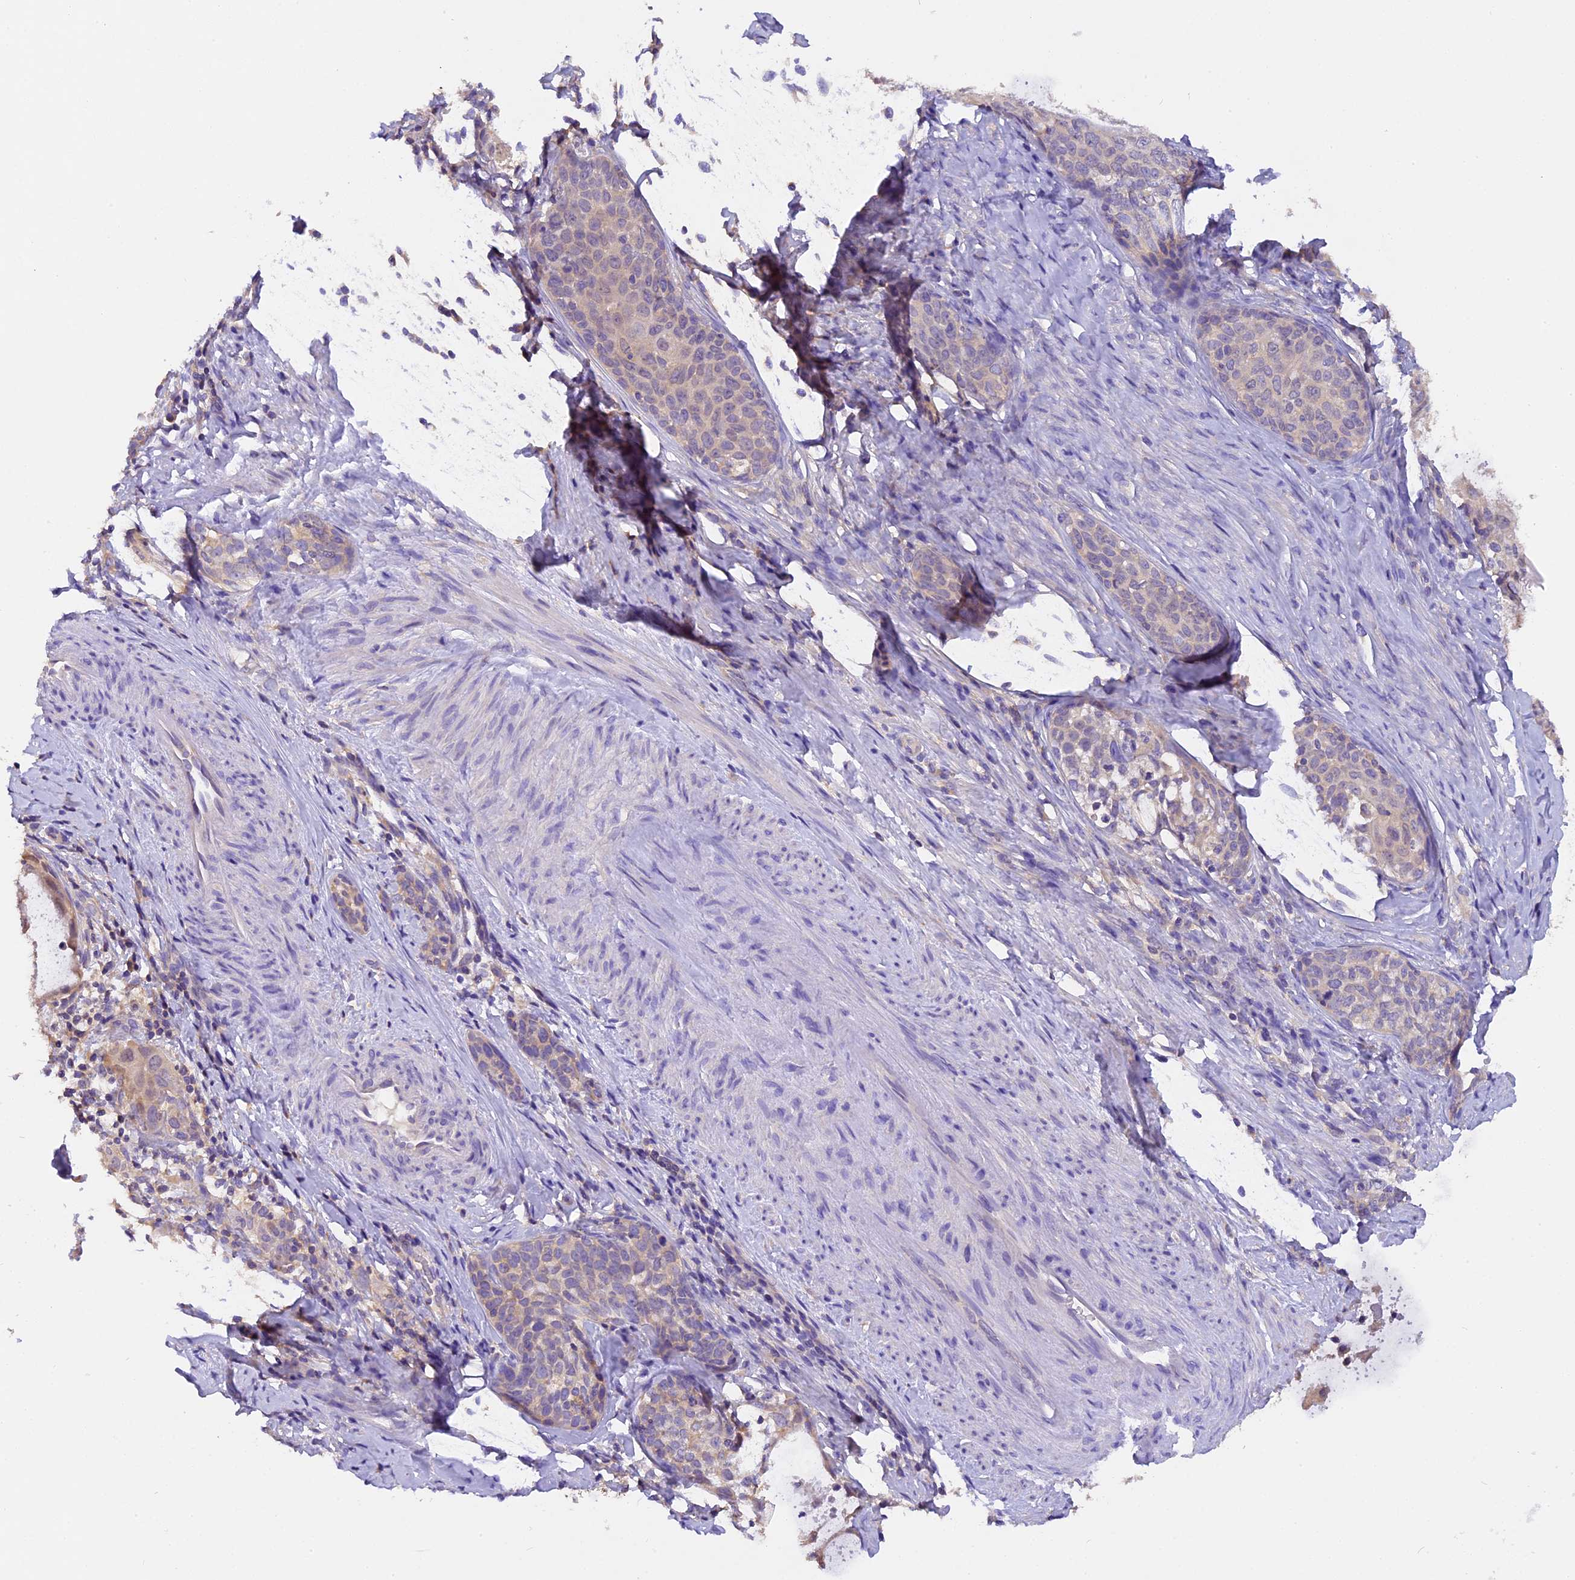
{"staining": {"intensity": "weak", "quantity": "<25%", "location": "cytoplasmic/membranous"}, "tissue": "cervical cancer", "cell_type": "Tumor cells", "image_type": "cancer", "snomed": [{"axis": "morphology", "description": "Squamous cell carcinoma, NOS"}, {"axis": "morphology", "description": "Adenocarcinoma, NOS"}, {"axis": "topography", "description": "Cervix"}], "caption": "Human cervical cancer stained for a protein using immunohistochemistry displays no staining in tumor cells.", "gene": "AP3B2", "patient": {"sex": "female", "age": 52}}